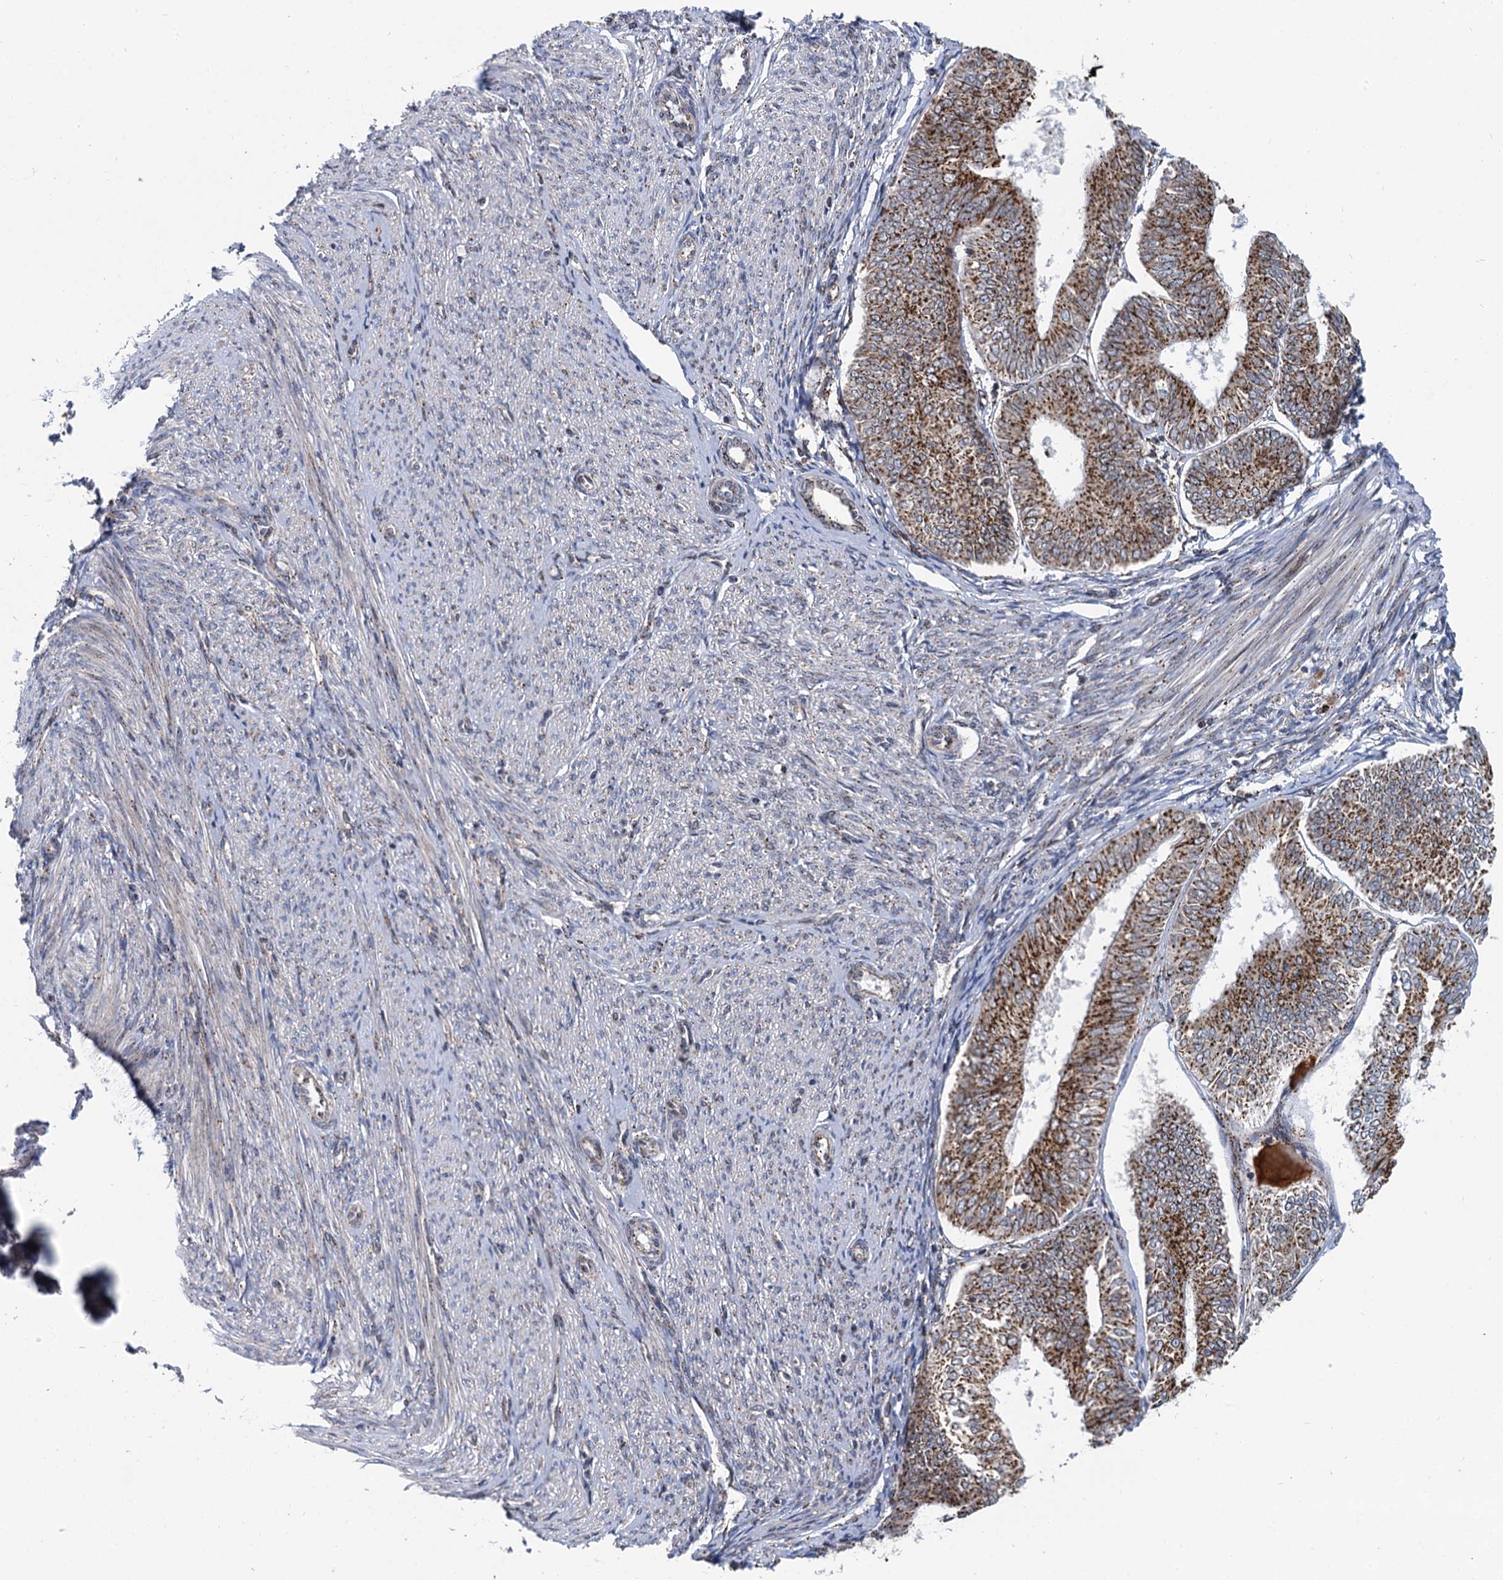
{"staining": {"intensity": "moderate", "quantity": ">75%", "location": "cytoplasmic/membranous"}, "tissue": "endometrial cancer", "cell_type": "Tumor cells", "image_type": "cancer", "snomed": [{"axis": "morphology", "description": "Adenocarcinoma, NOS"}, {"axis": "topography", "description": "Endometrium"}], "caption": "A brown stain shows moderate cytoplasmic/membranous expression of a protein in endometrial cancer tumor cells. Nuclei are stained in blue.", "gene": "SUPT20H", "patient": {"sex": "female", "age": 58}}